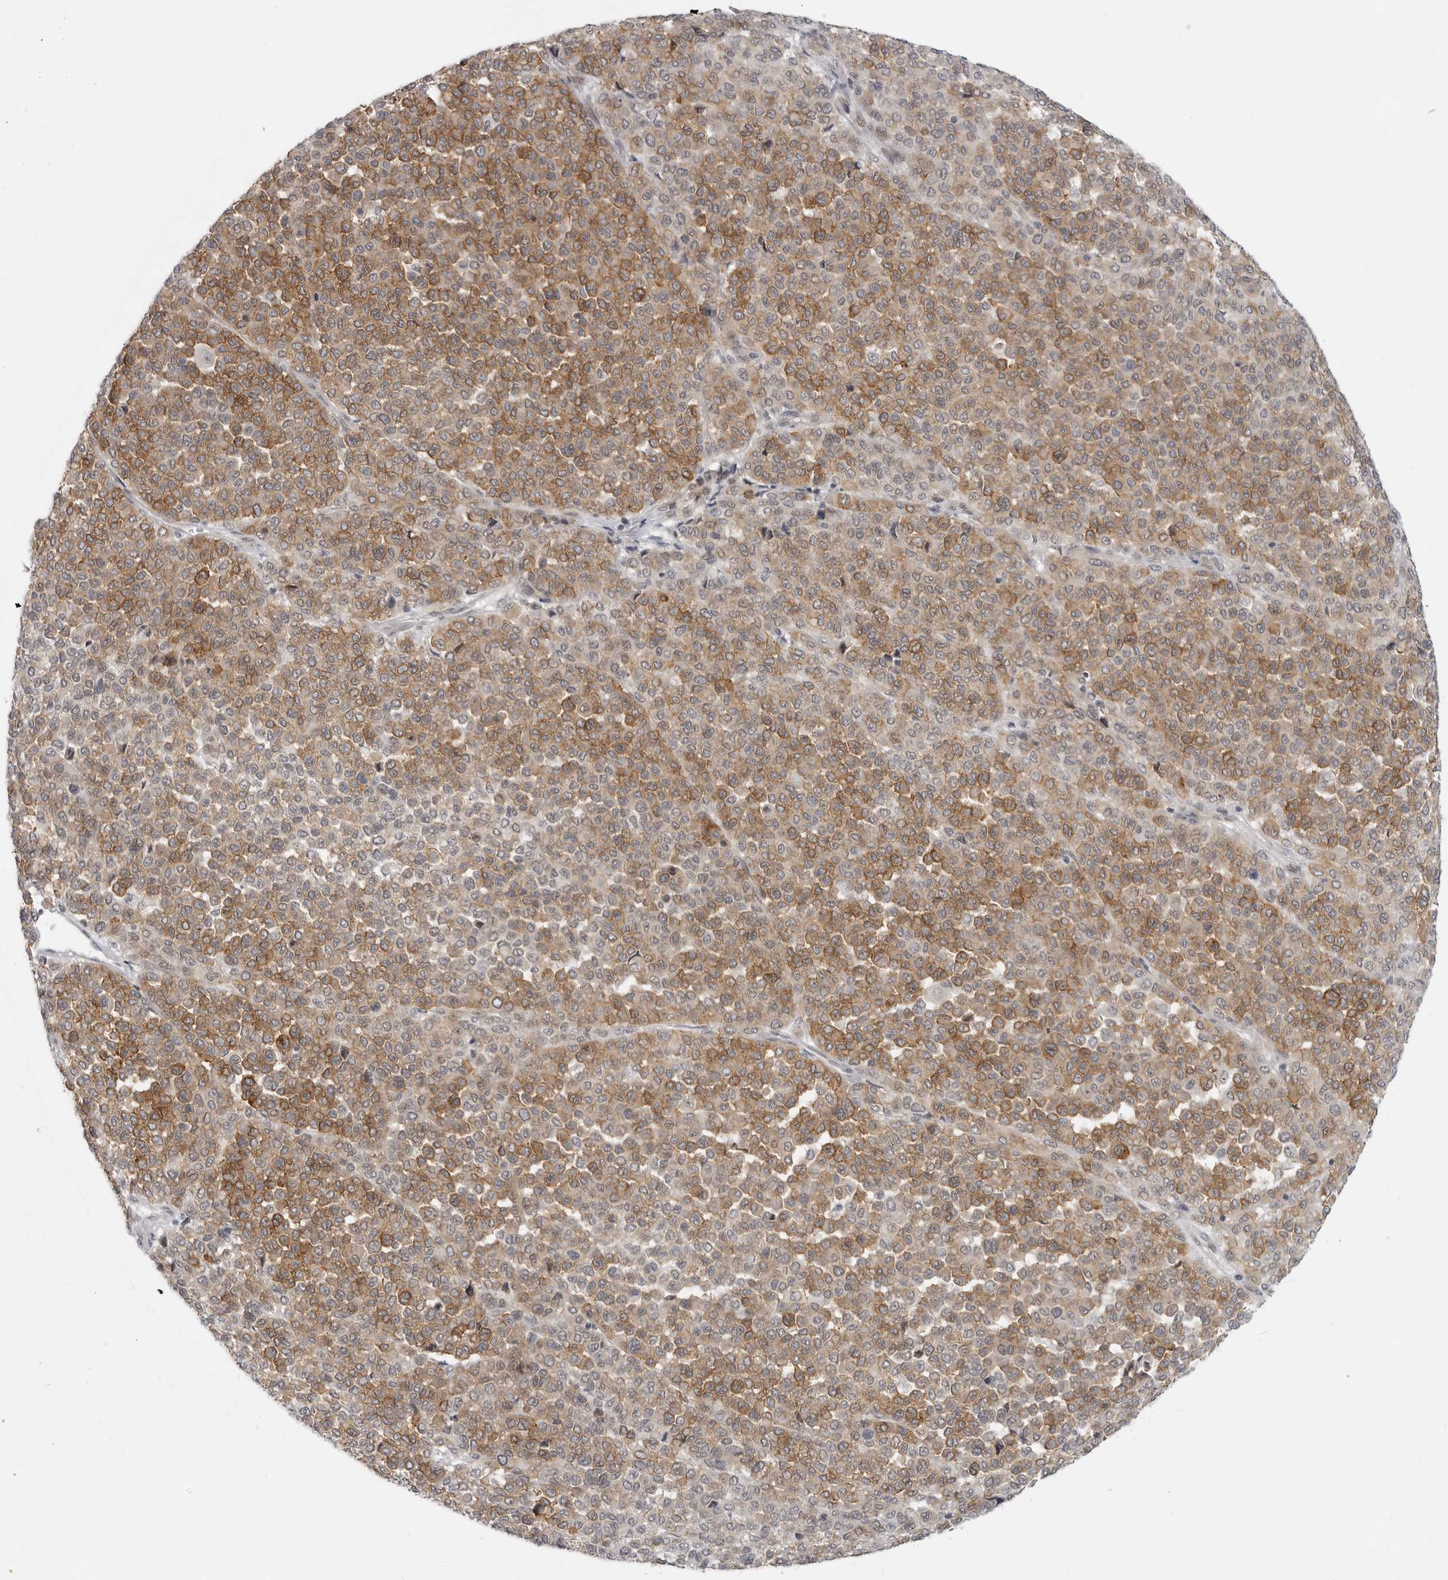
{"staining": {"intensity": "moderate", "quantity": ">75%", "location": "cytoplasmic/membranous"}, "tissue": "melanoma", "cell_type": "Tumor cells", "image_type": "cancer", "snomed": [{"axis": "morphology", "description": "Malignant melanoma, Metastatic site"}, {"axis": "topography", "description": "Pancreas"}], "caption": "The immunohistochemical stain labels moderate cytoplasmic/membranous positivity in tumor cells of malignant melanoma (metastatic site) tissue.", "gene": "CEP295NL", "patient": {"sex": "female", "age": 30}}